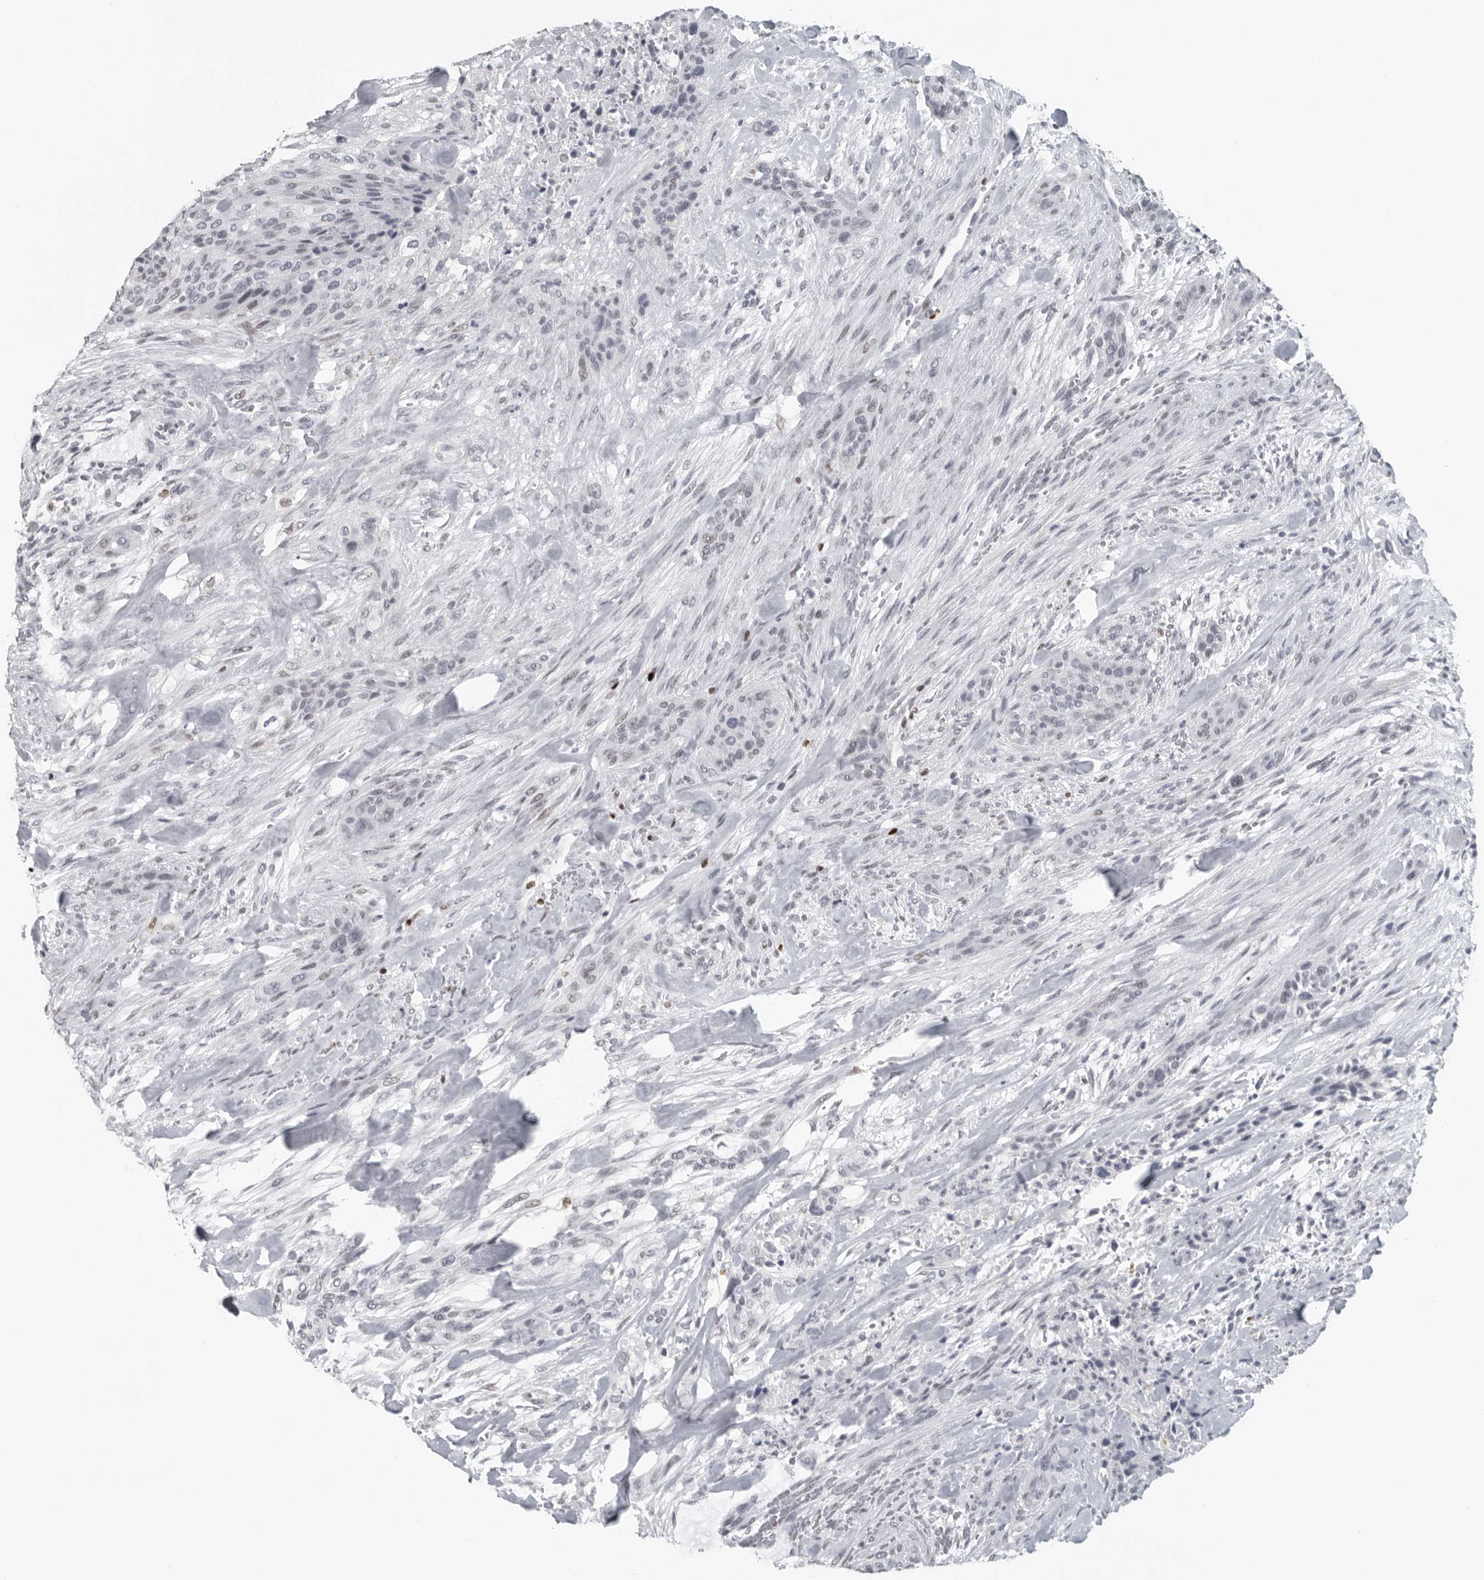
{"staining": {"intensity": "negative", "quantity": "none", "location": "none"}, "tissue": "urothelial cancer", "cell_type": "Tumor cells", "image_type": "cancer", "snomed": [{"axis": "morphology", "description": "Urothelial carcinoma, High grade"}, {"axis": "topography", "description": "Urinary bladder"}], "caption": "This is an IHC photomicrograph of human urothelial carcinoma (high-grade). There is no expression in tumor cells.", "gene": "SATB2", "patient": {"sex": "male", "age": 35}}